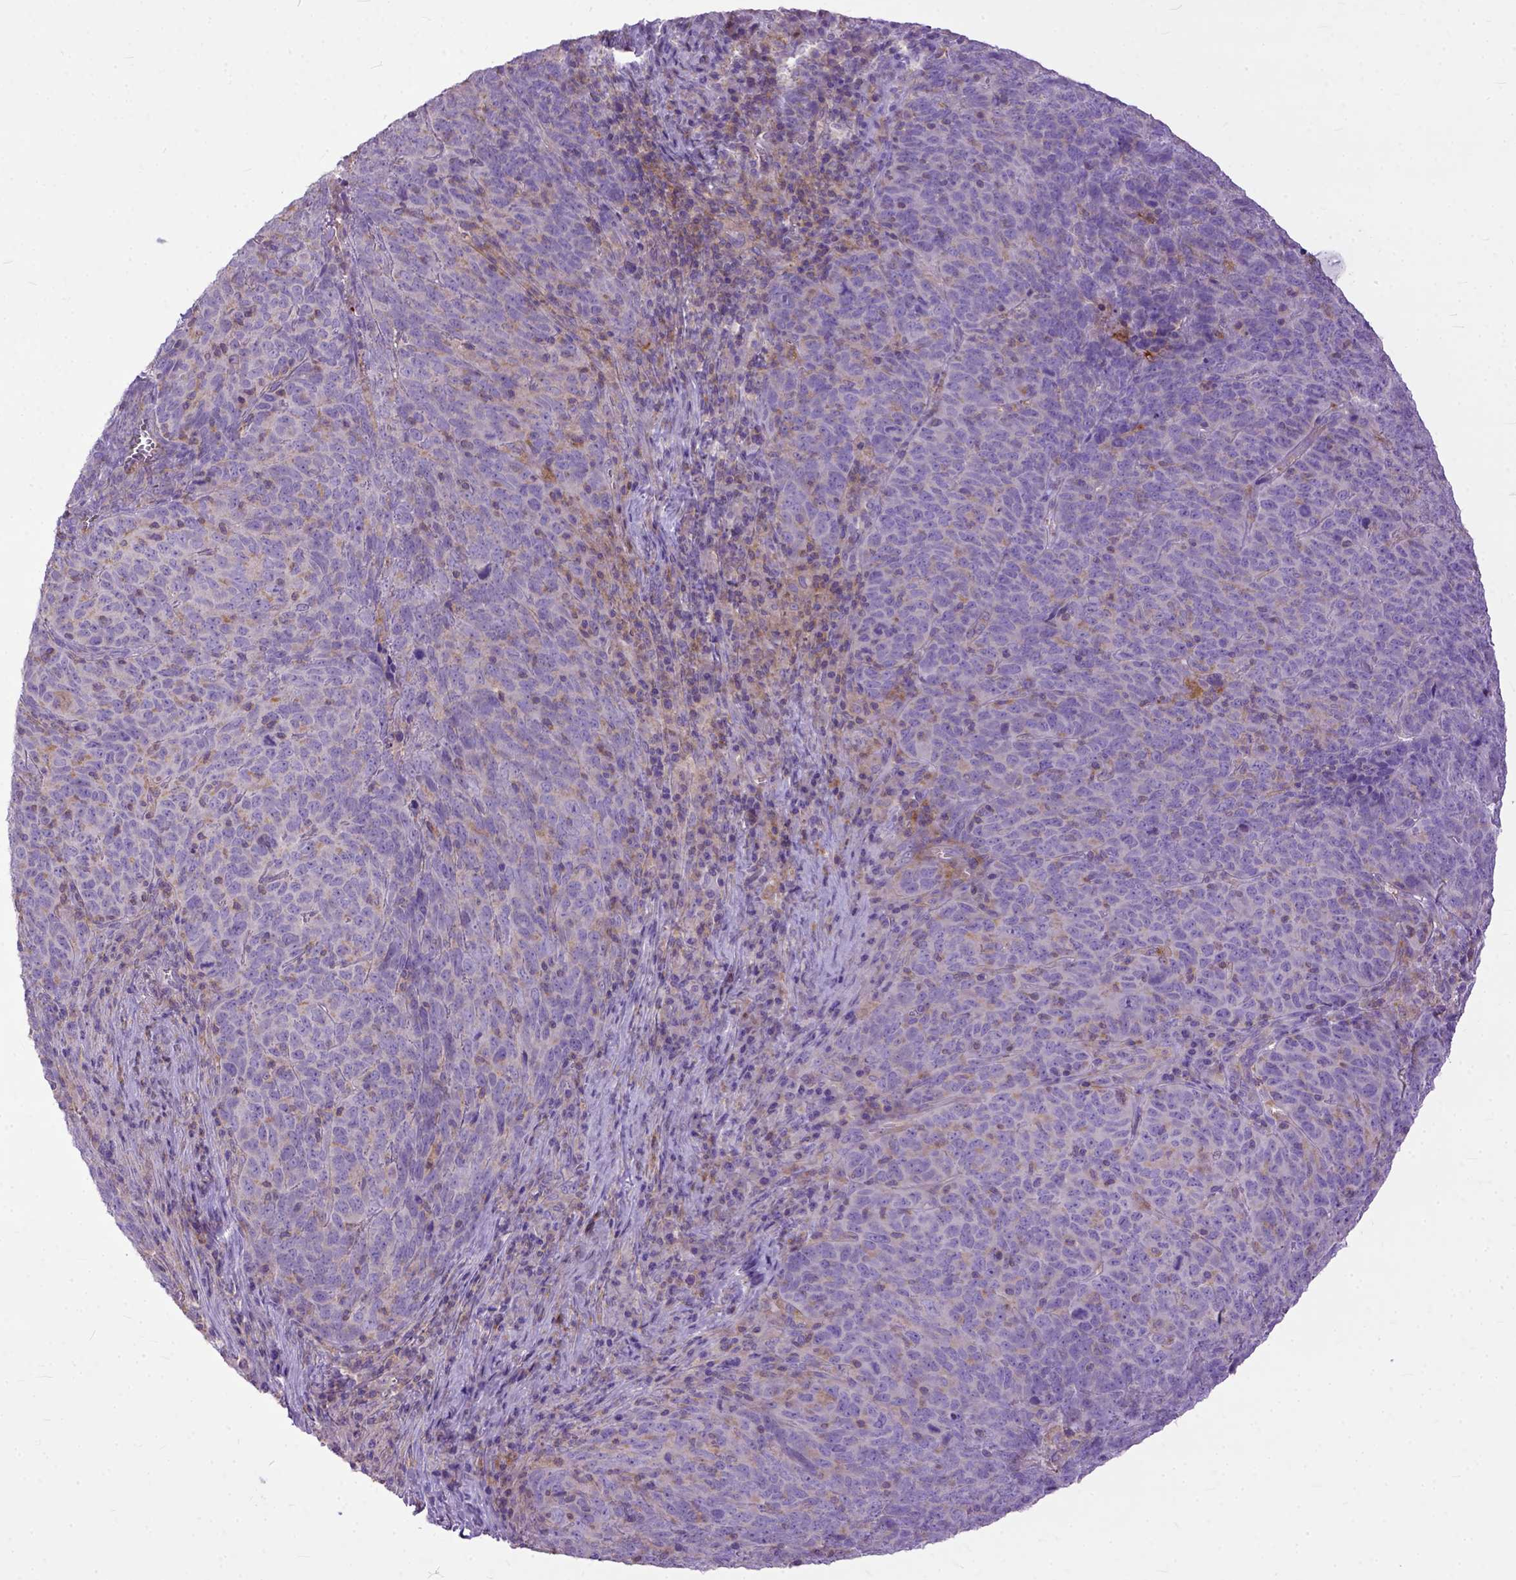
{"staining": {"intensity": "negative", "quantity": "none", "location": "none"}, "tissue": "skin cancer", "cell_type": "Tumor cells", "image_type": "cancer", "snomed": [{"axis": "morphology", "description": "Squamous cell carcinoma, NOS"}, {"axis": "topography", "description": "Skin"}, {"axis": "topography", "description": "Anal"}], "caption": "Tumor cells show no significant protein positivity in skin cancer (squamous cell carcinoma).", "gene": "NAMPT", "patient": {"sex": "female", "age": 51}}